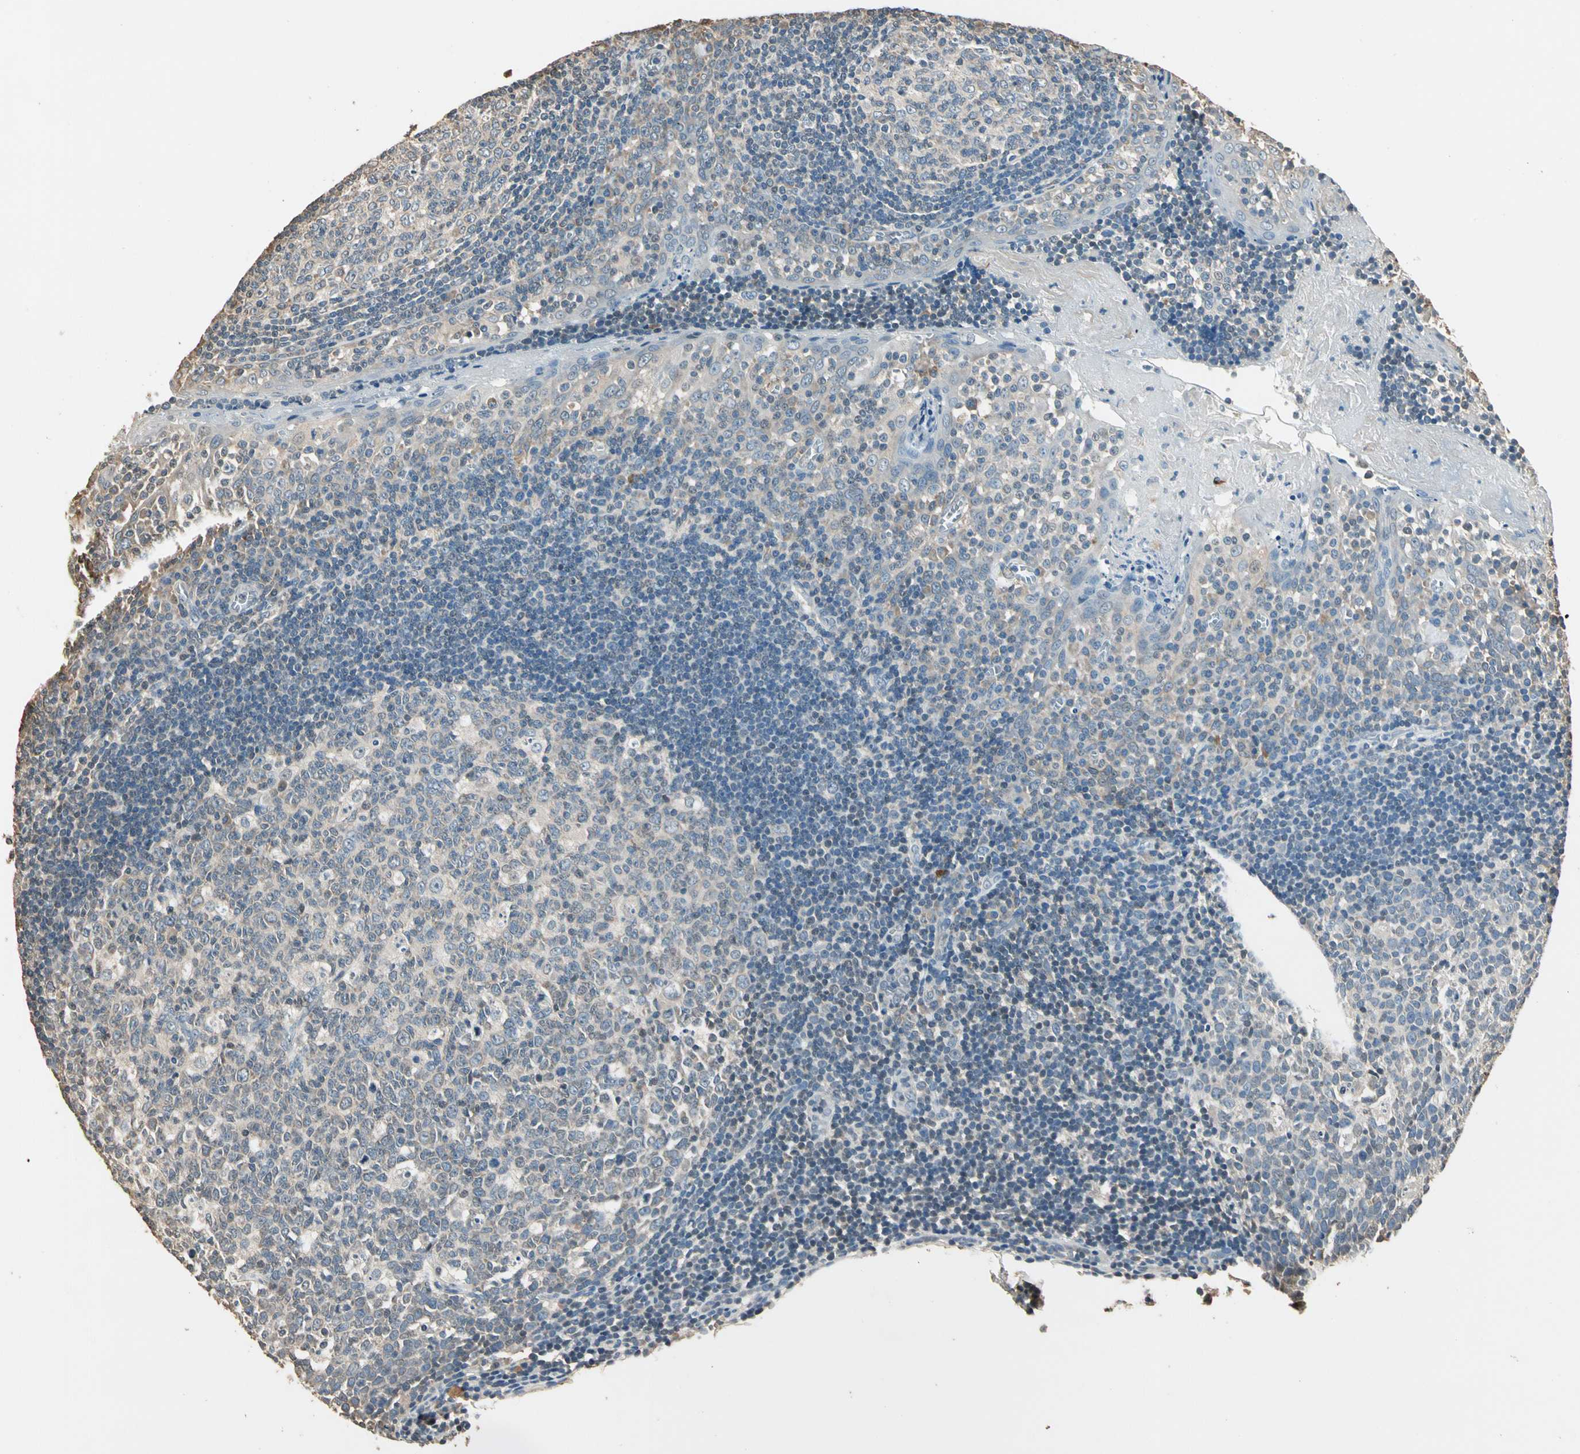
{"staining": {"intensity": "negative", "quantity": "none", "location": "none"}, "tissue": "tonsil", "cell_type": "Germinal center cells", "image_type": "normal", "snomed": [{"axis": "morphology", "description": "Normal tissue, NOS"}, {"axis": "topography", "description": "Tonsil"}], "caption": "Immunohistochemistry histopathology image of normal tonsil stained for a protein (brown), which shows no expression in germinal center cells.", "gene": "MAP3K7", "patient": {"sex": "female", "age": 41}}